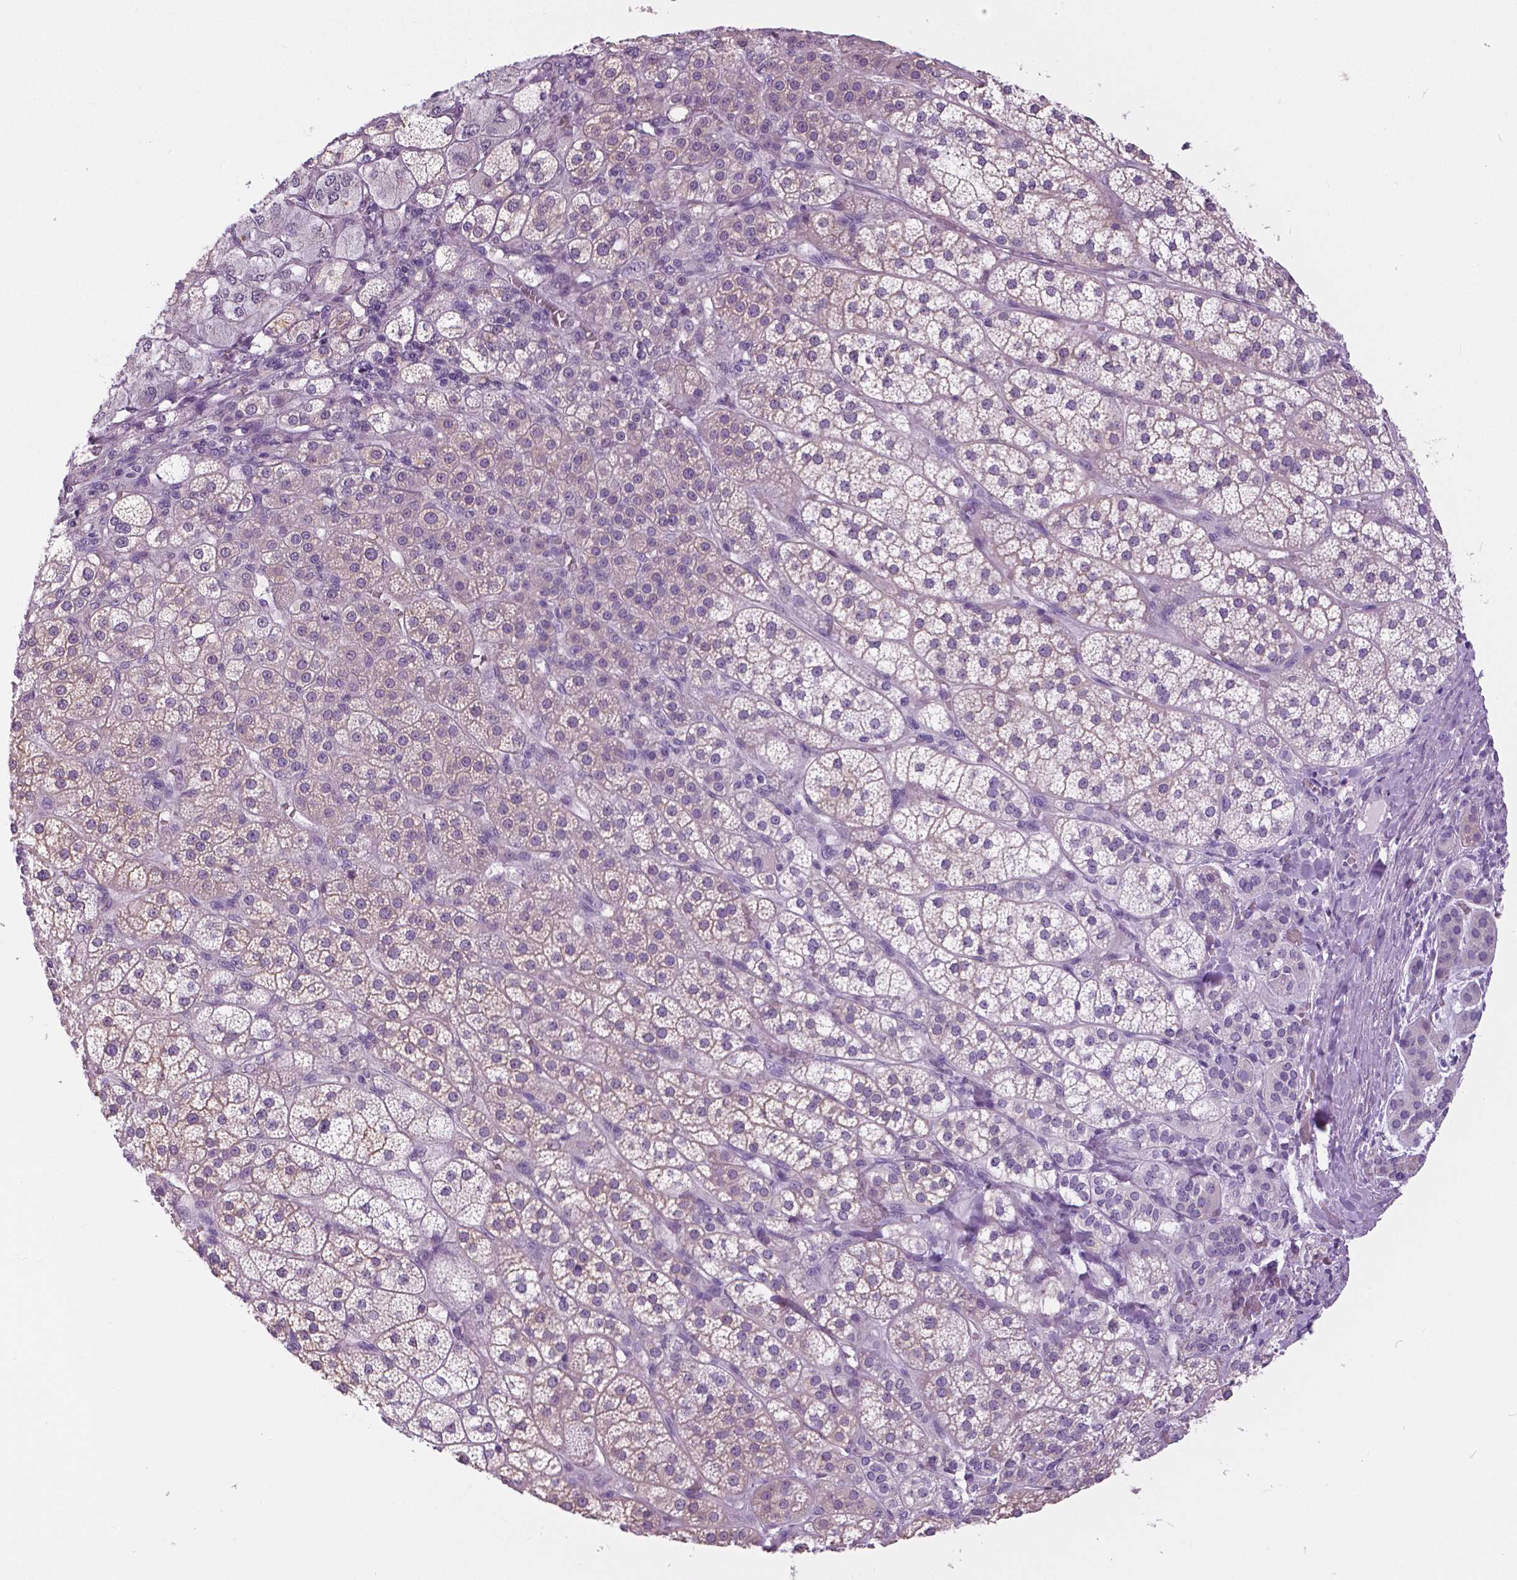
{"staining": {"intensity": "weak", "quantity": "<25%", "location": "cytoplasmic/membranous"}, "tissue": "adrenal gland", "cell_type": "Glandular cells", "image_type": "normal", "snomed": [{"axis": "morphology", "description": "Normal tissue, NOS"}, {"axis": "topography", "description": "Adrenal gland"}], "caption": "The immunohistochemistry (IHC) image has no significant staining in glandular cells of adrenal gland. Nuclei are stained in blue.", "gene": "TP53TG5", "patient": {"sex": "female", "age": 60}}